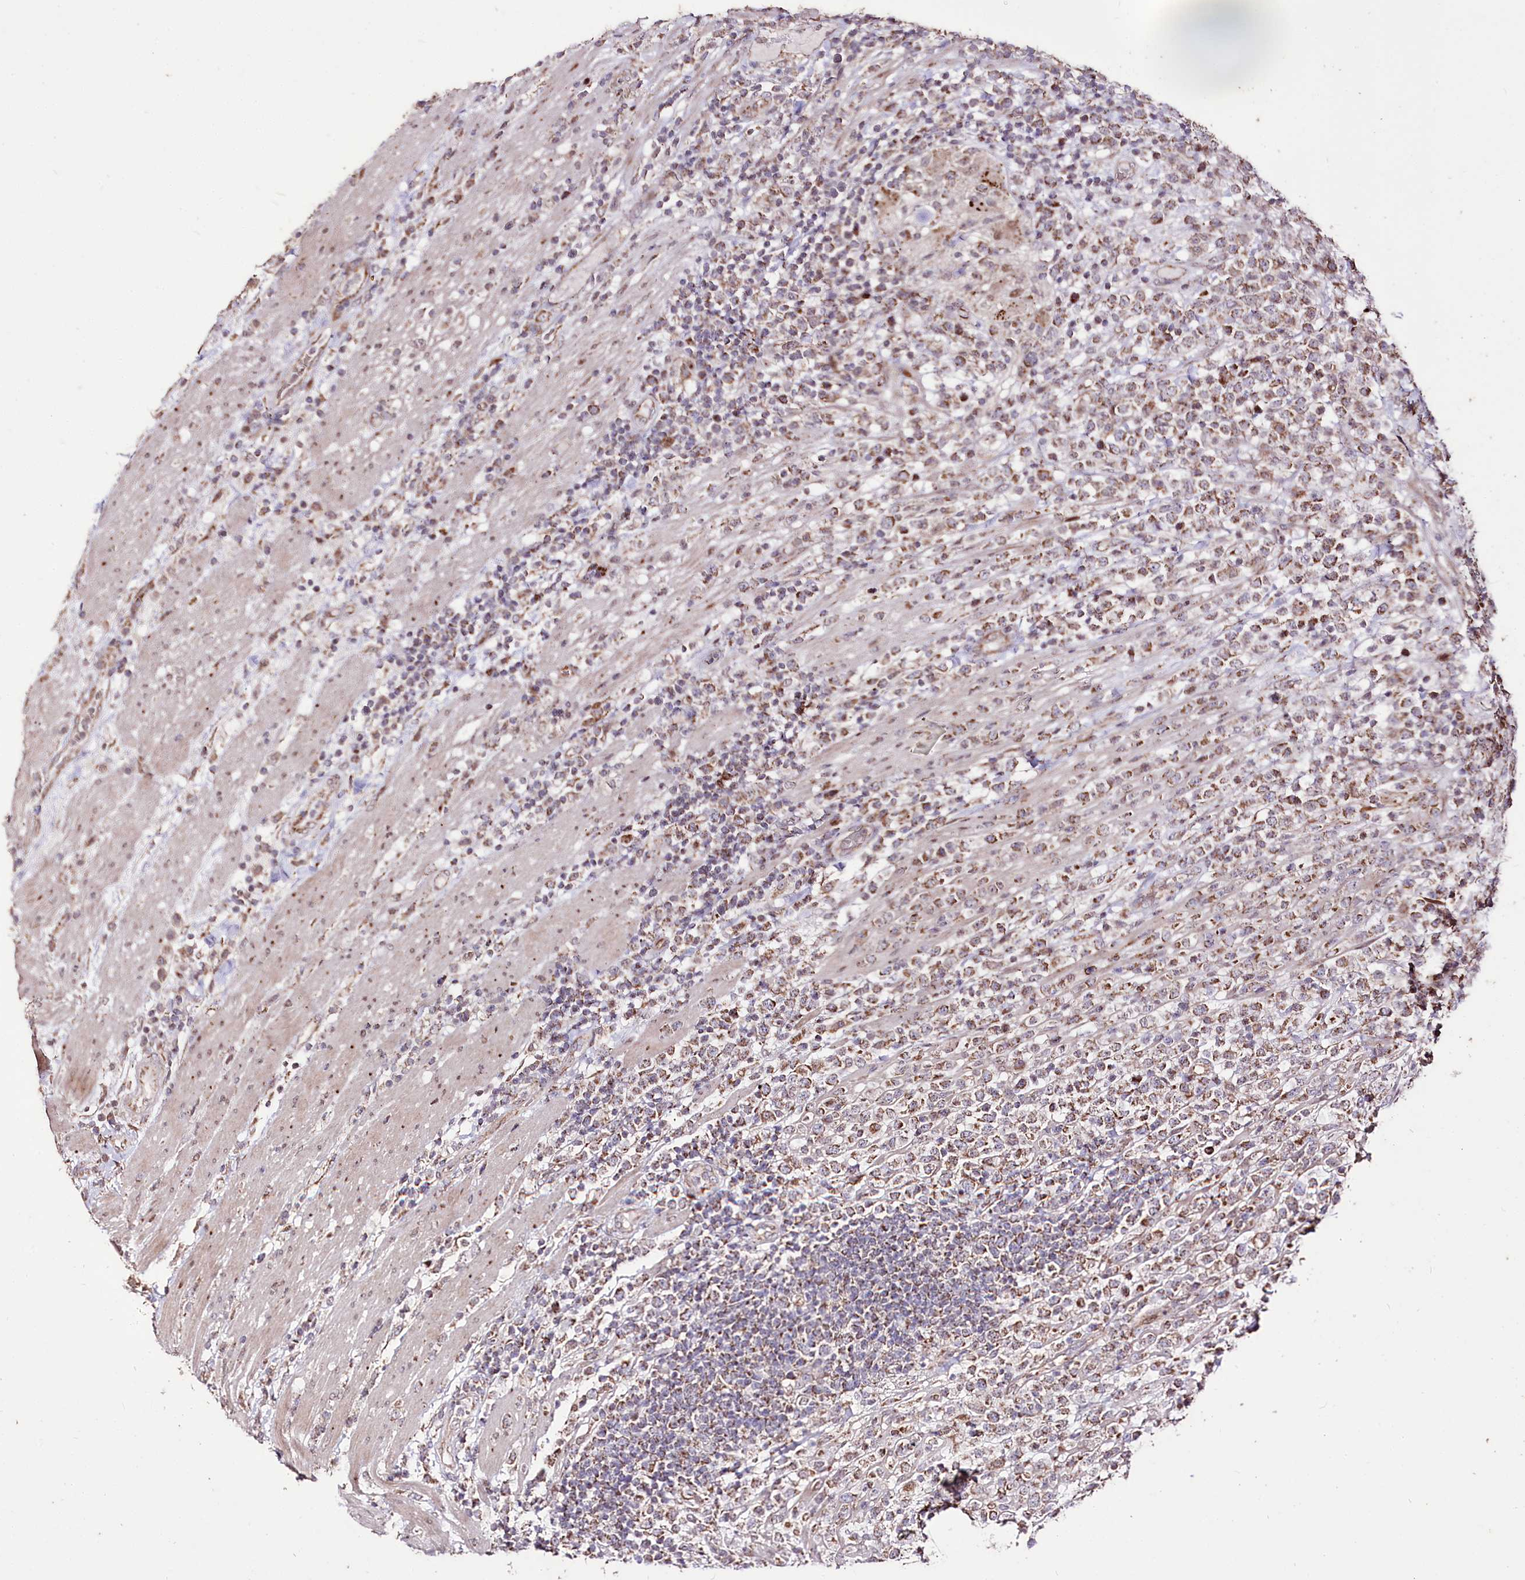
{"staining": {"intensity": "moderate", "quantity": ">75%", "location": "cytoplasmic/membranous"}, "tissue": "lymphoma", "cell_type": "Tumor cells", "image_type": "cancer", "snomed": [{"axis": "morphology", "description": "Malignant lymphoma, non-Hodgkin's type, High grade"}, {"axis": "topography", "description": "Colon"}], "caption": "This is a micrograph of immunohistochemistry staining of malignant lymphoma, non-Hodgkin's type (high-grade), which shows moderate positivity in the cytoplasmic/membranous of tumor cells.", "gene": "CARD19", "patient": {"sex": "female", "age": 53}}